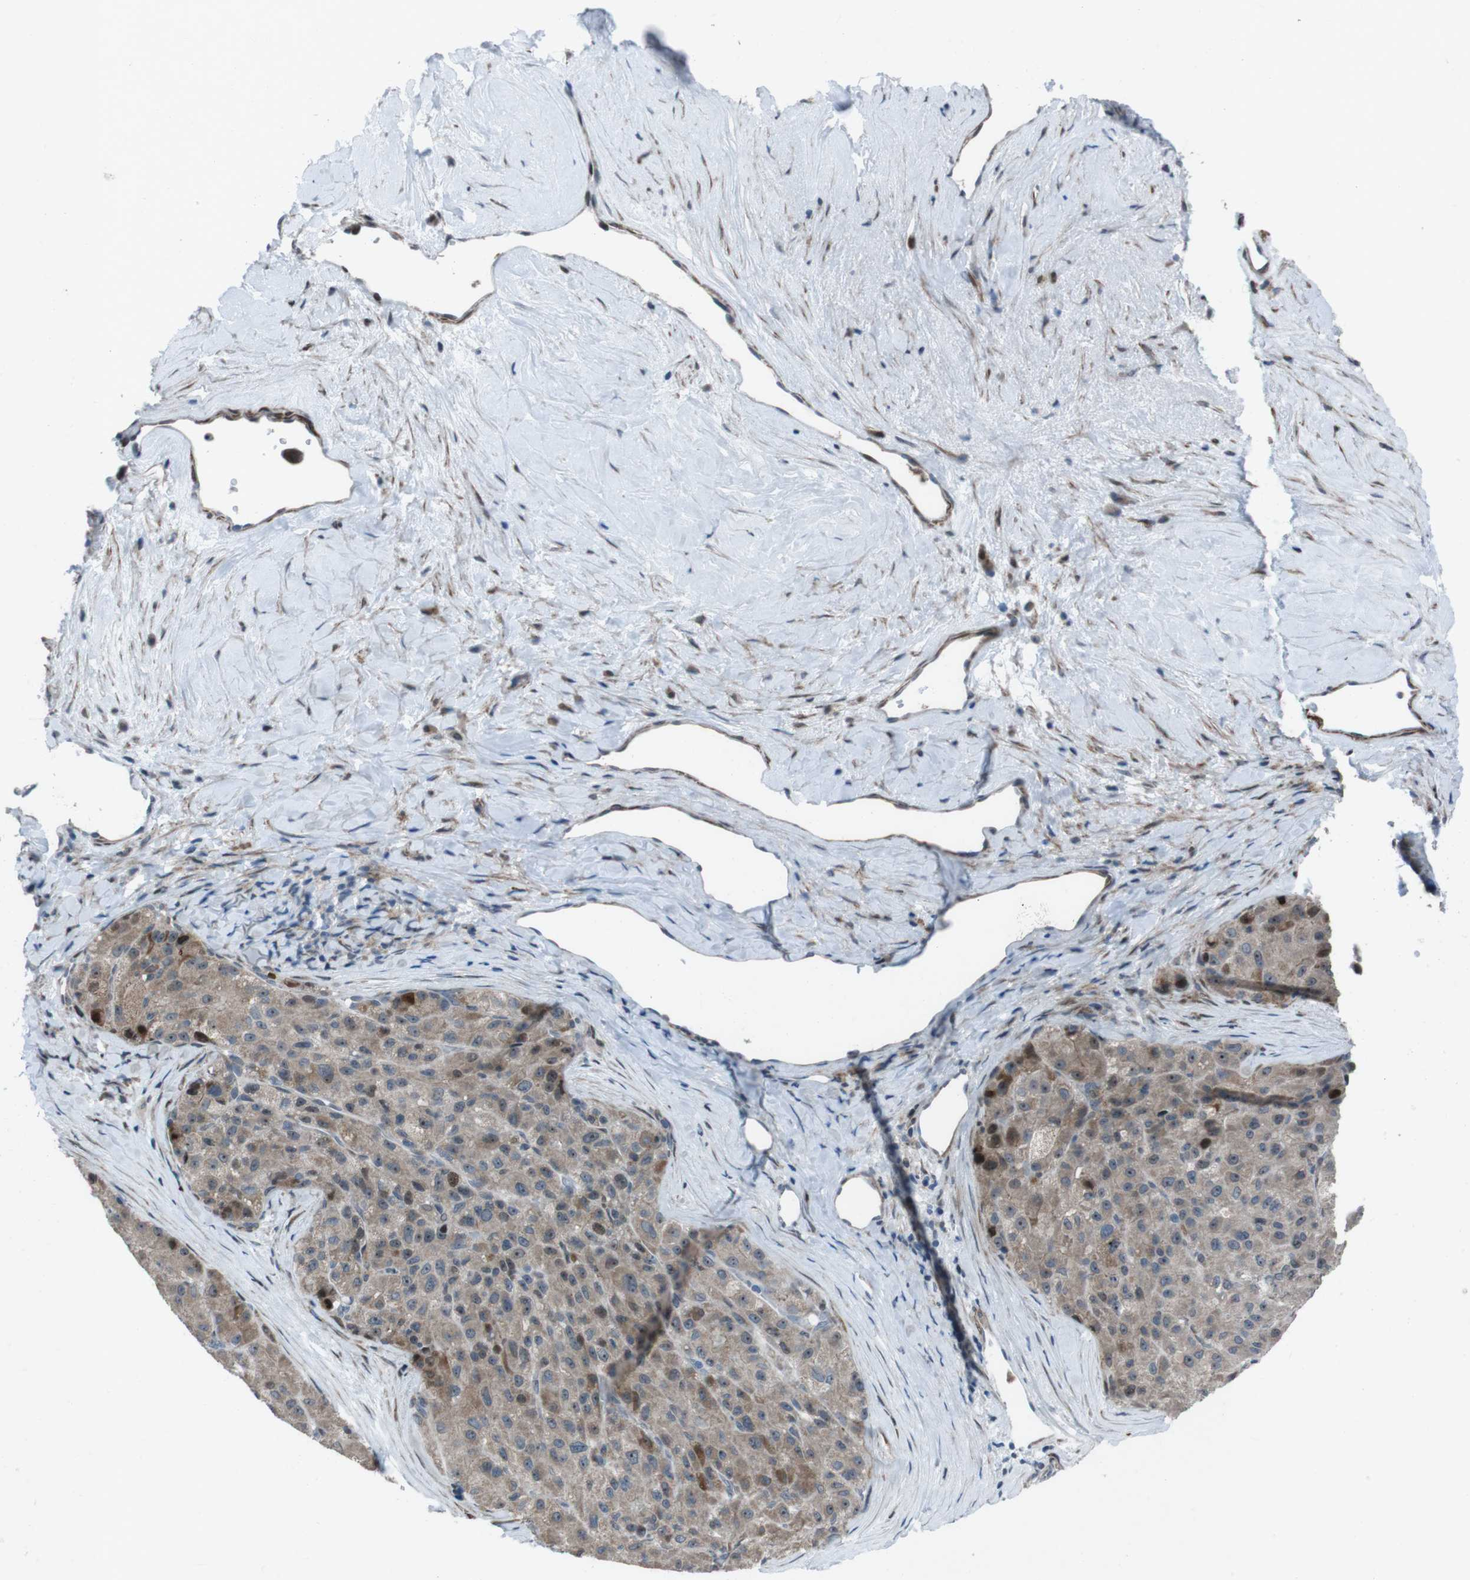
{"staining": {"intensity": "strong", "quantity": "<25%", "location": "cytoplasmic/membranous,nuclear"}, "tissue": "liver cancer", "cell_type": "Tumor cells", "image_type": "cancer", "snomed": [{"axis": "morphology", "description": "Carcinoma, Hepatocellular, NOS"}, {"axis": "topography", "description": "Liver"}], "caption": "DAB (3,3'-diaminobenzidine) immunohistochemical staining of liver hepatocellular carcinoma demonstrates strong cytoplasmic/membranous and nuclear protein positivity in approximately <25% of tumor cells. The staining was performed using DAB (3,3'-diaminobenzidine), with brown indicating positive protein expression. Nuclei are stained blue with hematoxylin.", "gene": "PBRM1", "patient": {"sex": "male", "age": 80}}